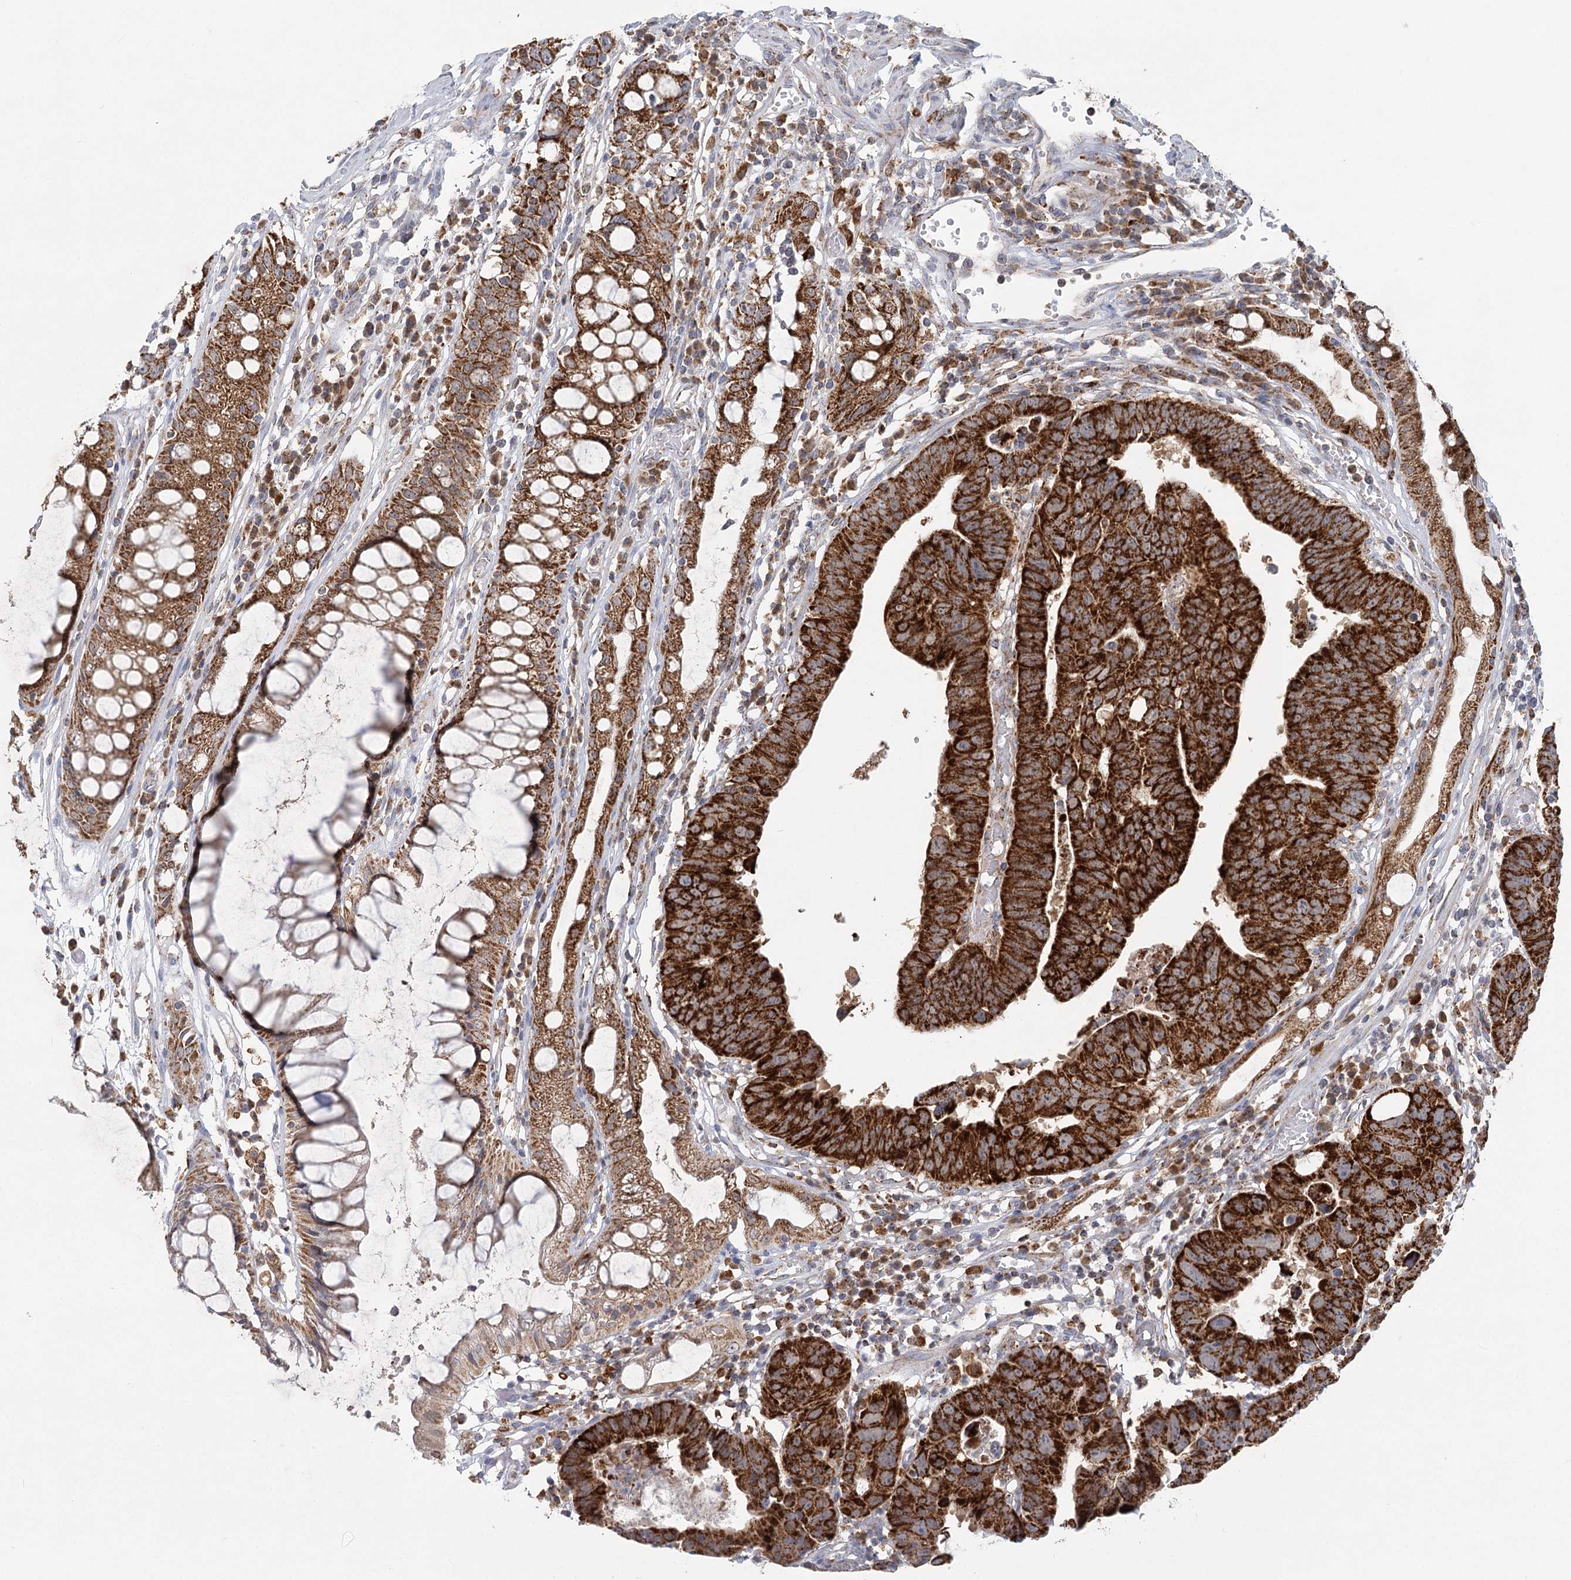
{"staining": {"intensity": "strong", "quantity": ">75%", "location": "cytoplasmic/membranous"}, "tissue": "colorectal cancer", "cell_type": "Tumor cells", "image_type": "cancer", "snomed": [{"axis": "morphology", "description": "Adenocarcinoma, NOS"}, {"axis": "topography", "description": "Rectum"}], "caption": "An immunohistochemistry micrograph of neoplastic tissue is shown. Protein staining in brown highlights strong cytoplasmic/membranous positivity in adenocarcinoma (colorectal) within tumor cells. The protein of interest is shown in brown color, while the nuclei are stained blue.", "gene": "TAS1R1", "patient": {"sex": "female", "age": 65}}